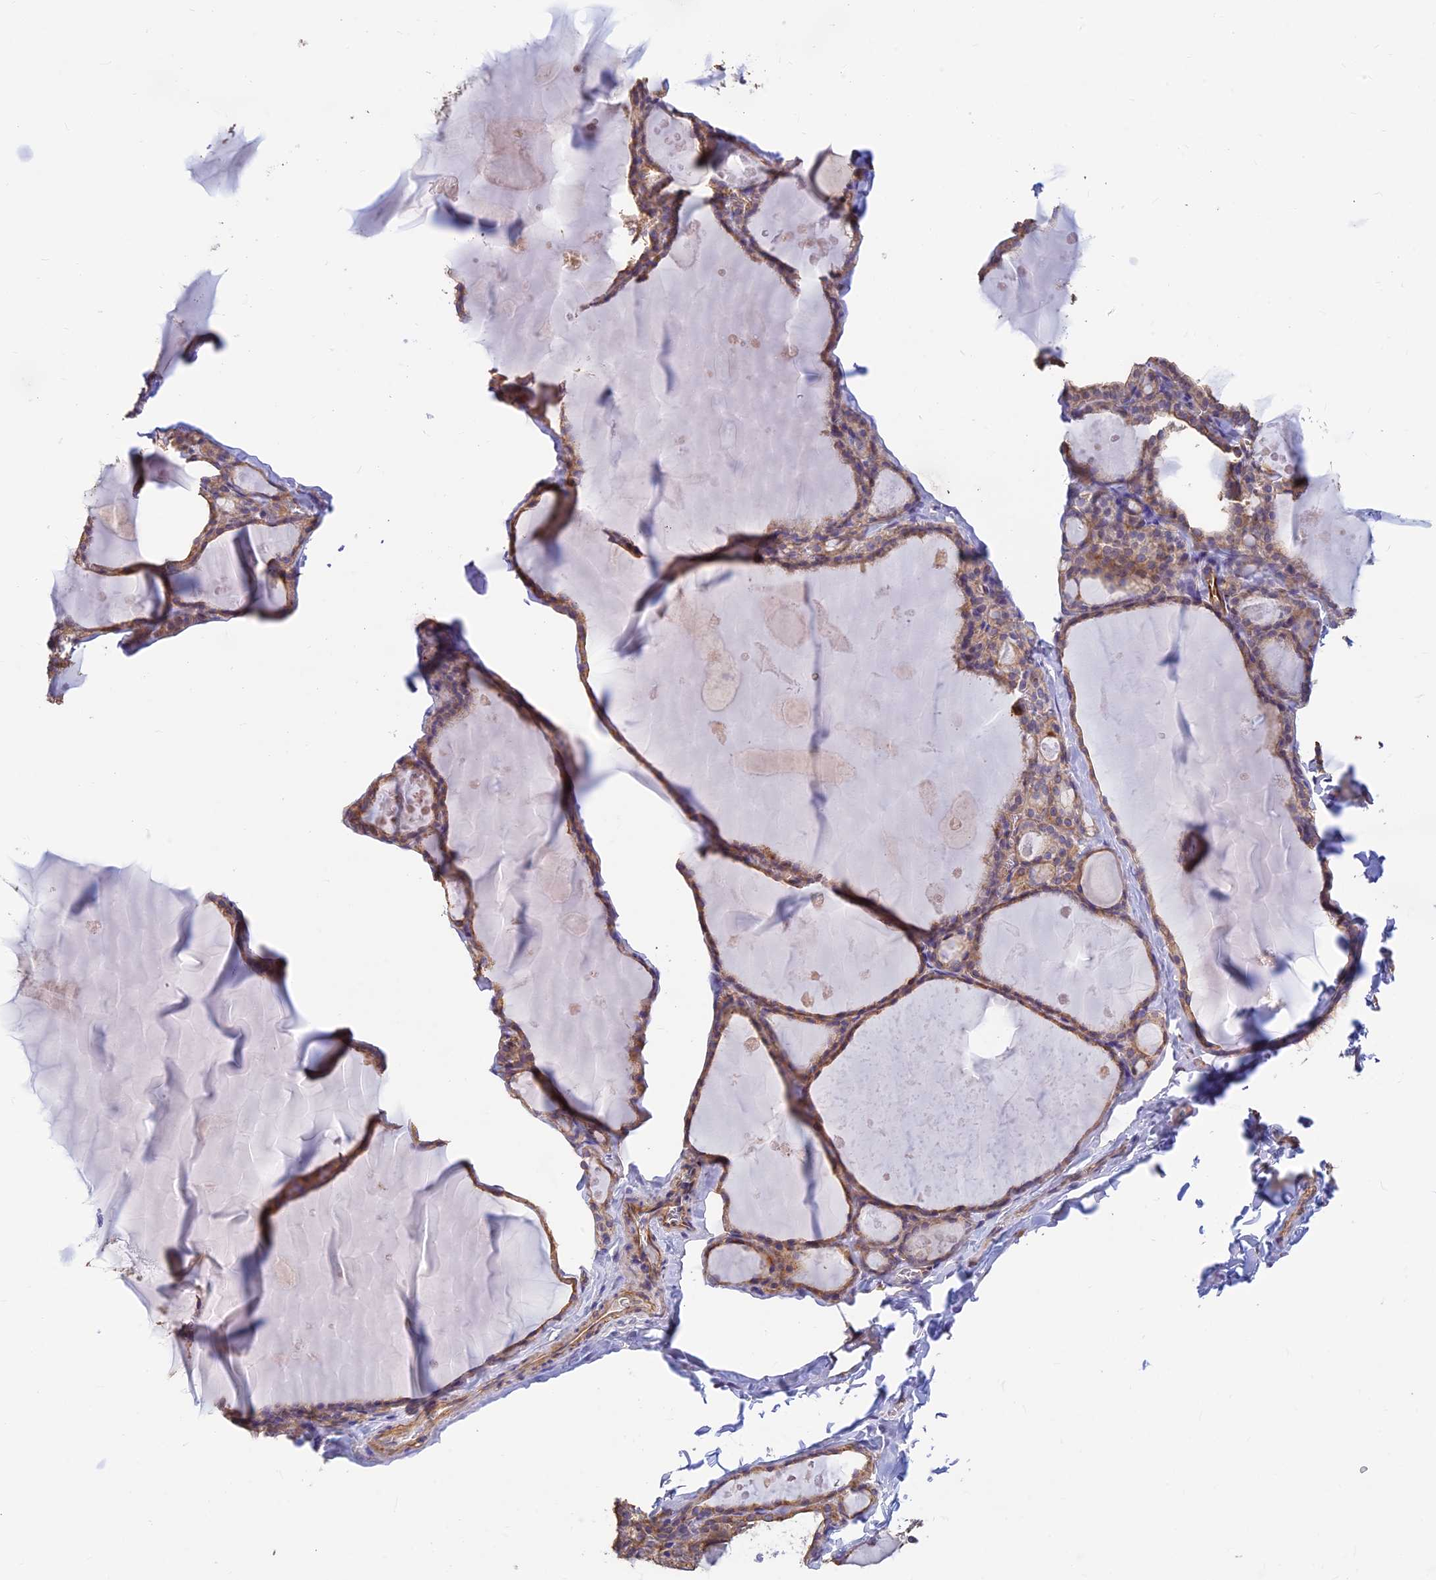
{"staining": {"intensity": "moderate", "quantity": ">75%", "location": "cytoplasmic/membranous"}, "tissue": "thyroid gland", "cell_type": "Glandular cells", "image_type": "normal", "snomed": [{"axis": "morphology", "description": "Normal tissue, NOS"}, {"axis": "topography", "description": "Thyroid gland"}], "caption": "IHC (DAB (3,3'-diaminobenzidine)) staining of normal thyroid gland exhibits moderate cytoplasmic/membranous protein expression in about >75% of glandular cells. The protein is shown in brown color, while the nuclei are stained blue.", "gene": "ALDH1L2", "patient": {"sex": "male", "age": 56}}